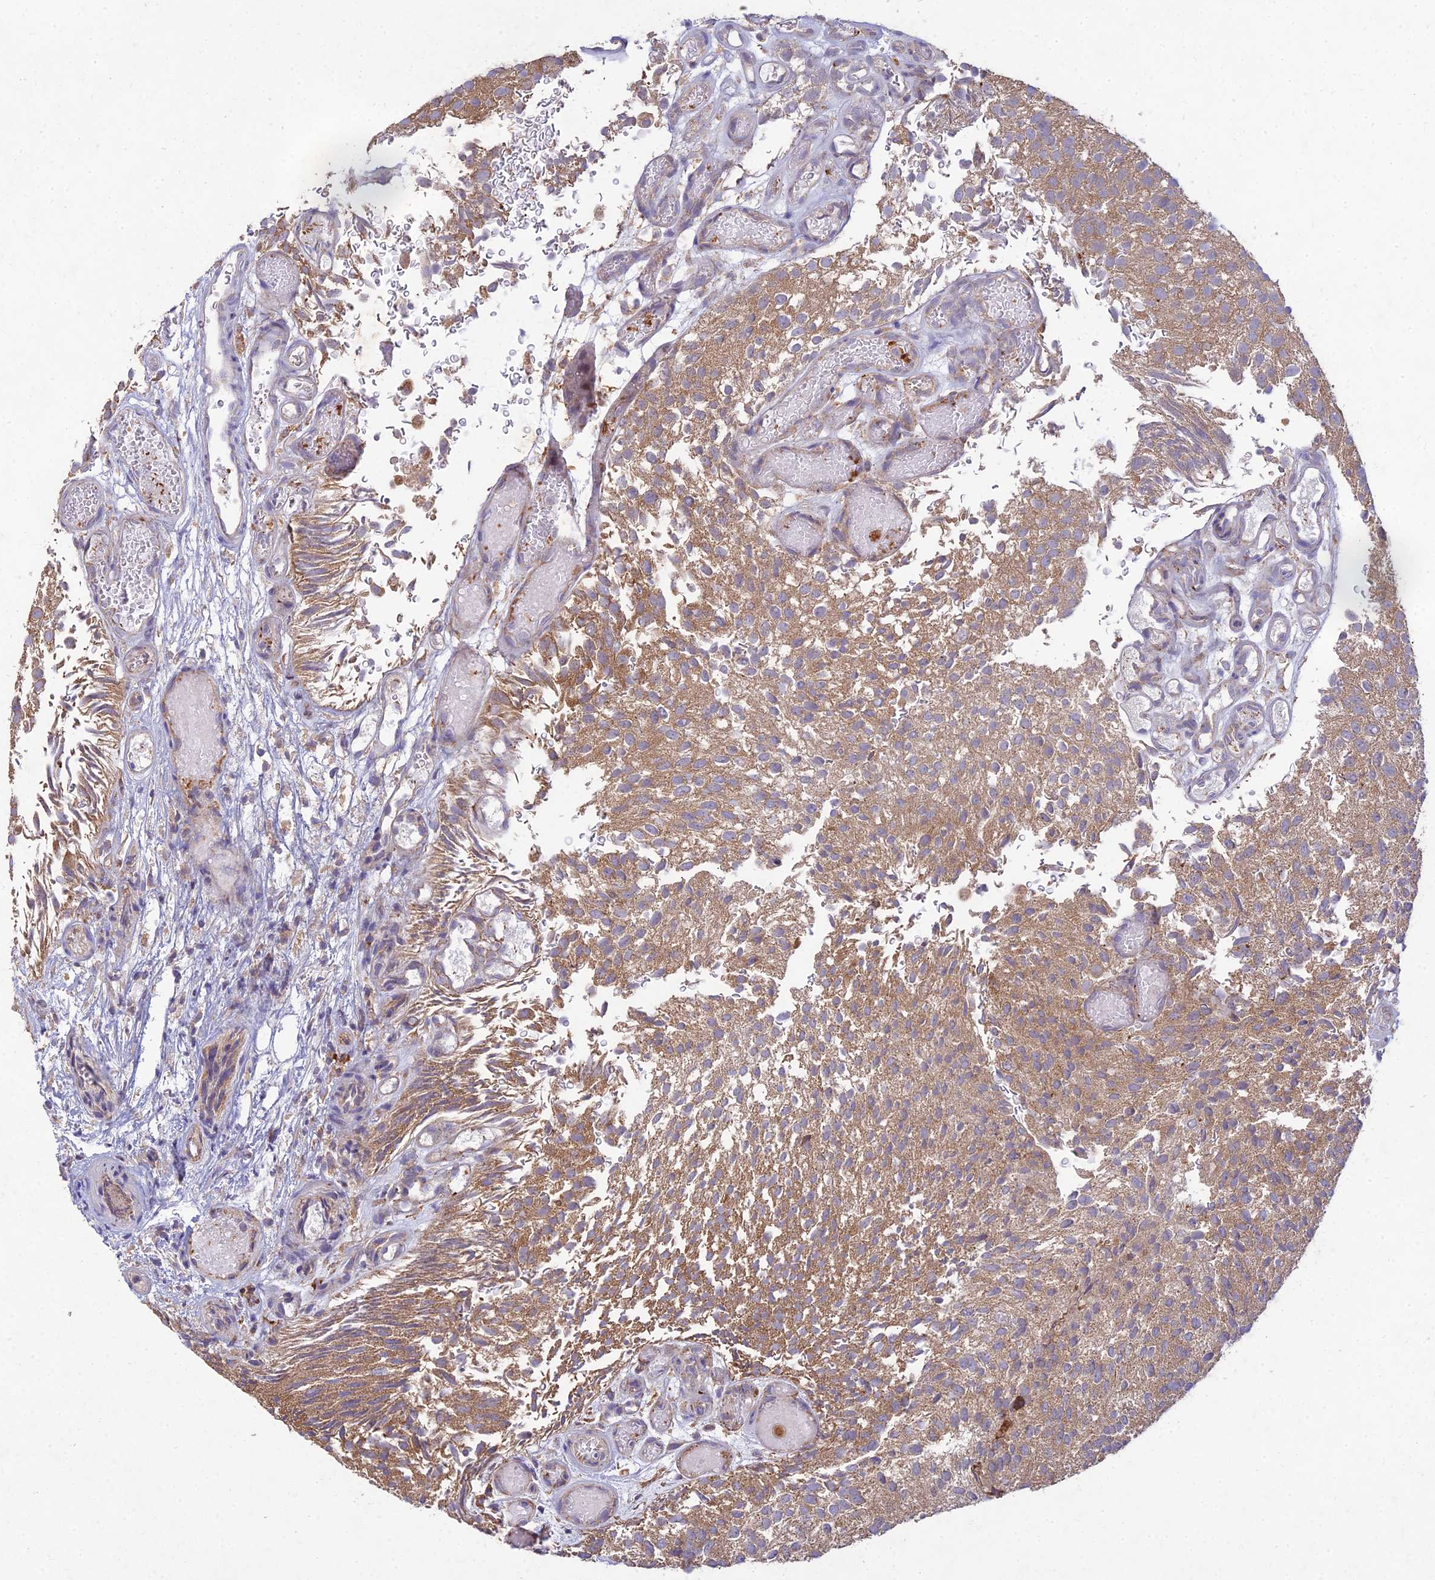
{"staining": {"intensity": "moderate", "quantity": ">75%", "location": "cytoplasmic/membranous"}, "tissue": "urothelial cancer", "cell_type": "Tumor cells", "image_type": "cancer", "snomed": [{"axis": "morphology", "description": "Urothelial carcinoma, Low grade"}, {"axis": "topography", "description": "Urinary bladder"}], "caption": "Urothelial cancer stained with a protein marker displays moderate staining in tumor cells.", "gene": "NXNL2", "patient": {"sex": "male", "age": 78}}